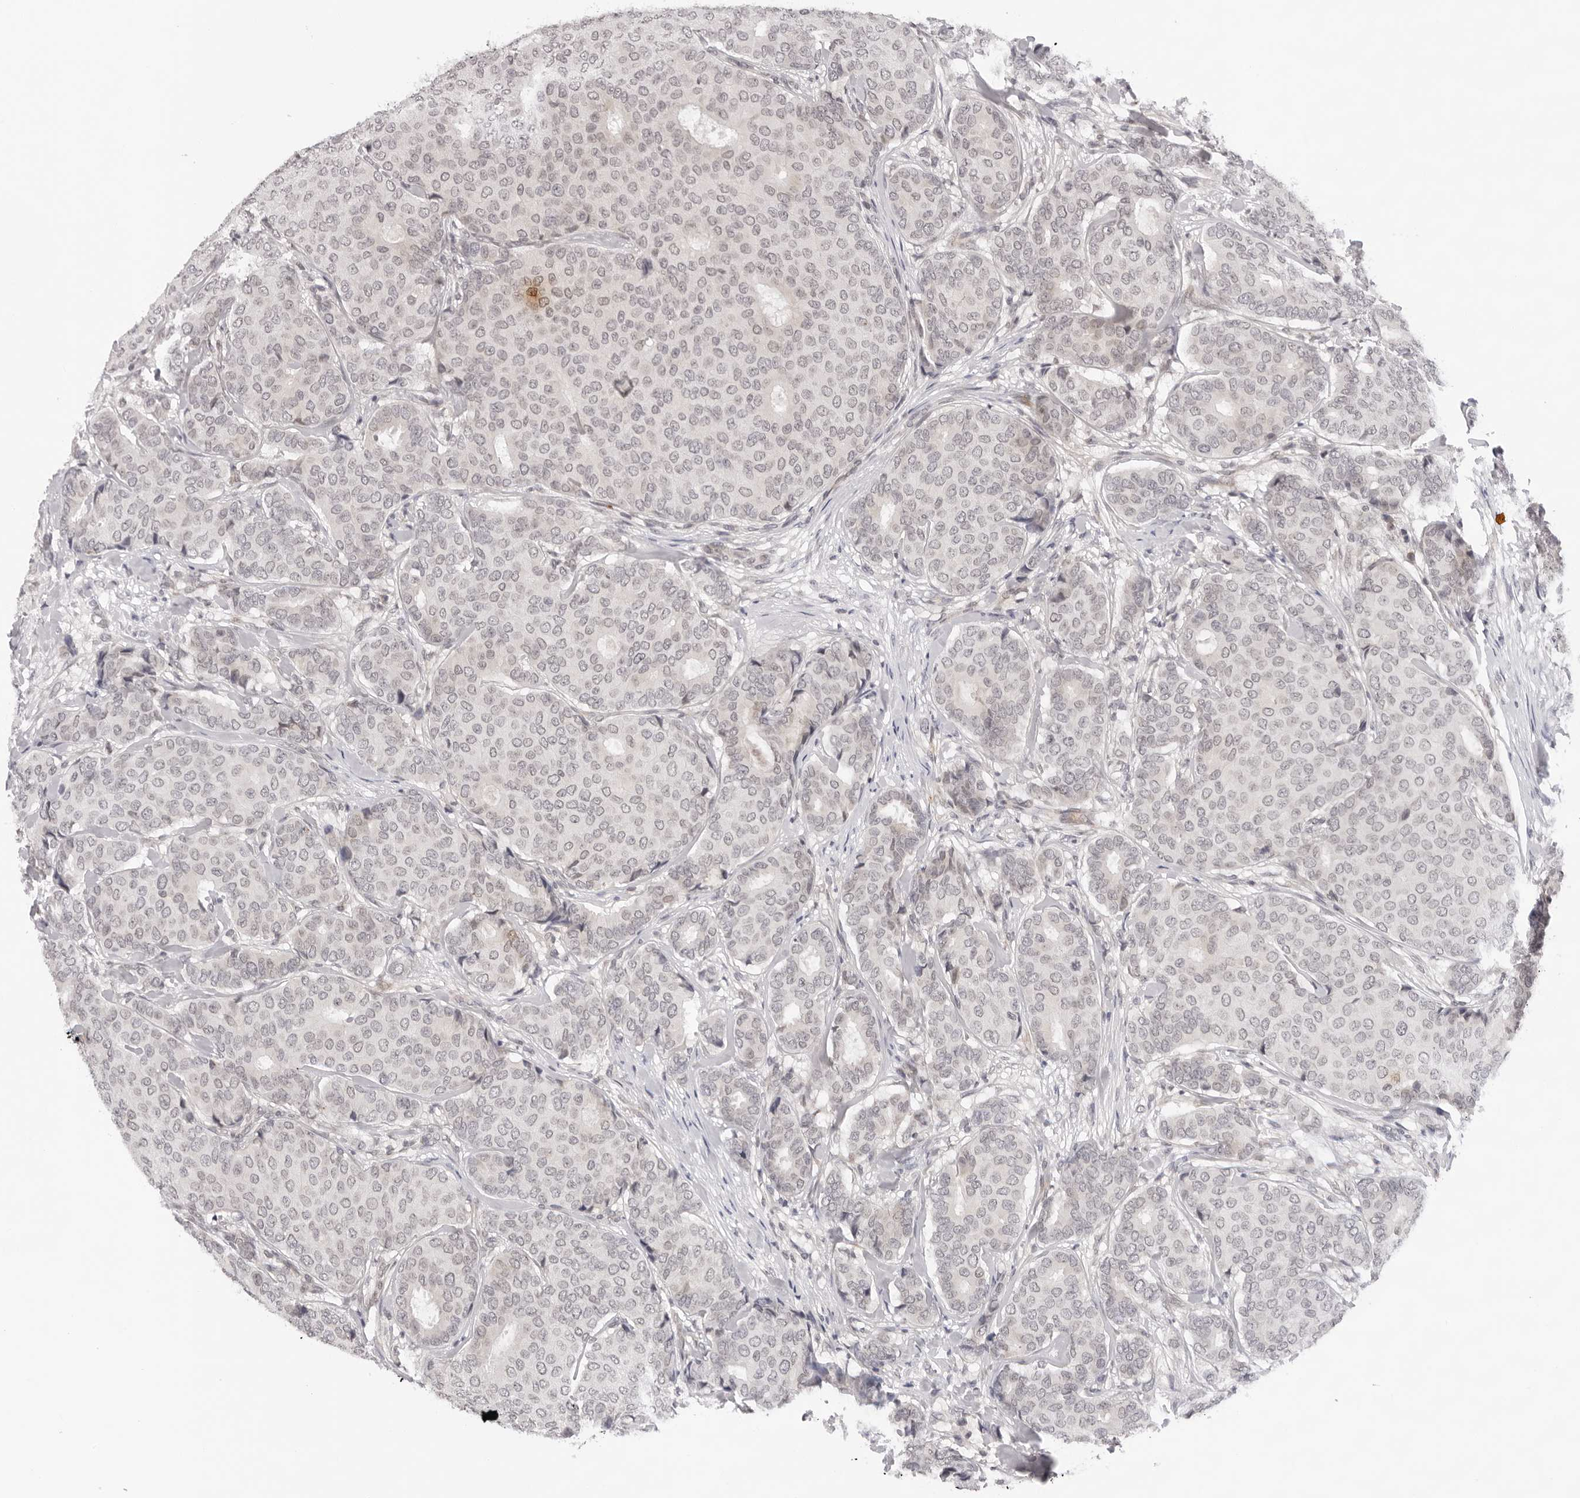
{"staining": {"intensity": "negative", "quantity": "none", "location": "none"}, "tissue": "breast cancer", "cell_type": "Tumor cells", "image_type": "cancer", "snomed": [{"axis": "morphology", "description": "Duct carcinoma"}, {"axis": "topography", "description": "Breast"}], "caption": "Tumor cells are negative for brown protein staining in breast cancer.", "gene": "IL17RA", "patient": {"sex": "female", "age": 75}}